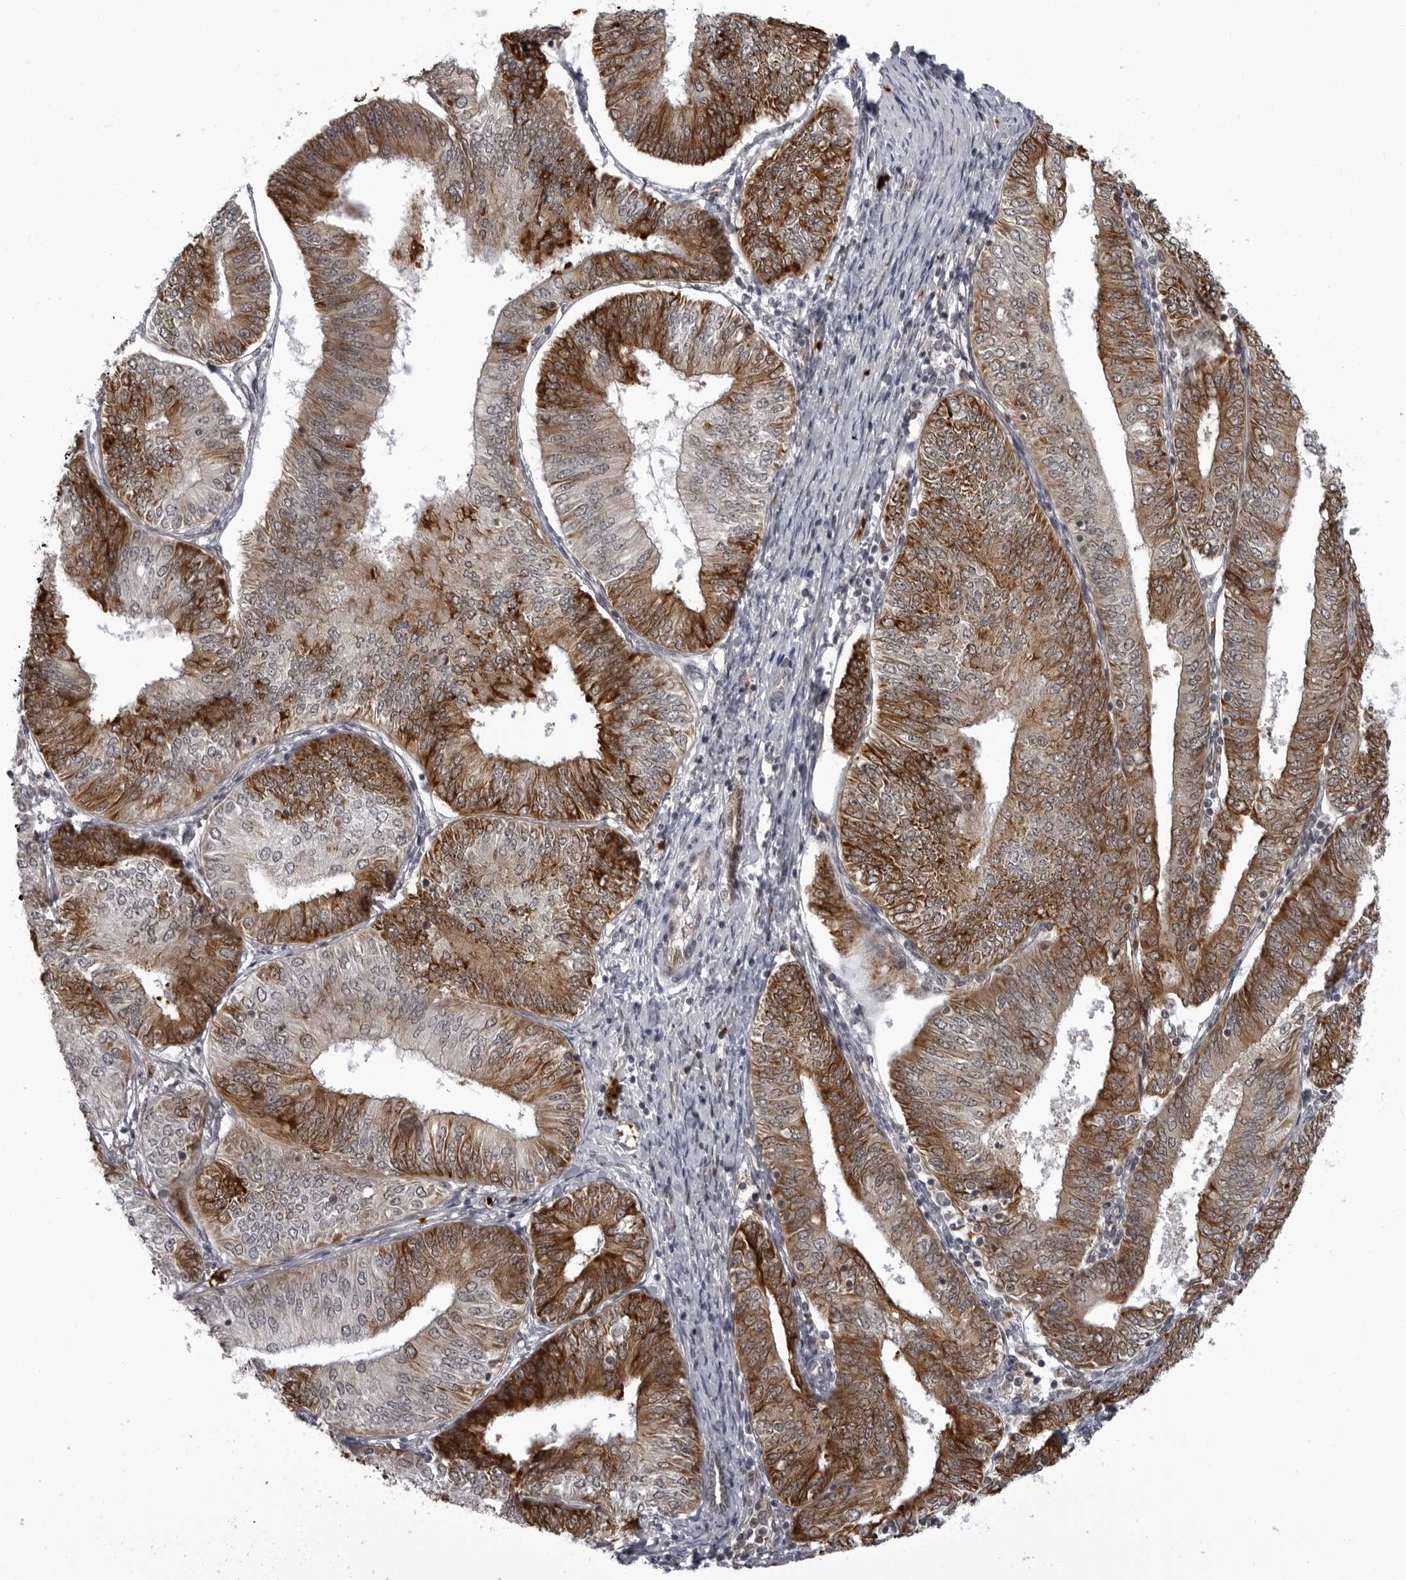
{"staining": {"intensity": "strong", "quantity": "25%-75%", "location": "cytoplasmic/membranous"}, "tissue": "endometrial cancer", "cell_type": "Tumor cells", "image_type": "cancer", "snomed": [{"axis": "morphology", "description": "Adenocarcinoma, NOS"}, {"axis": "topography", "description": "Endometrium"}], "caption": "Endometrial cancer (adenocarcinoma) stained with DAB (3,3'-diaminobenzidine) immunohistochemistry exhibits high levels of strong cytoplasmic/membranous staining in approximately 25%-75% of tumor cells.", "gene": "THOP1", "patient": {"sex": "female", "age": 58}}